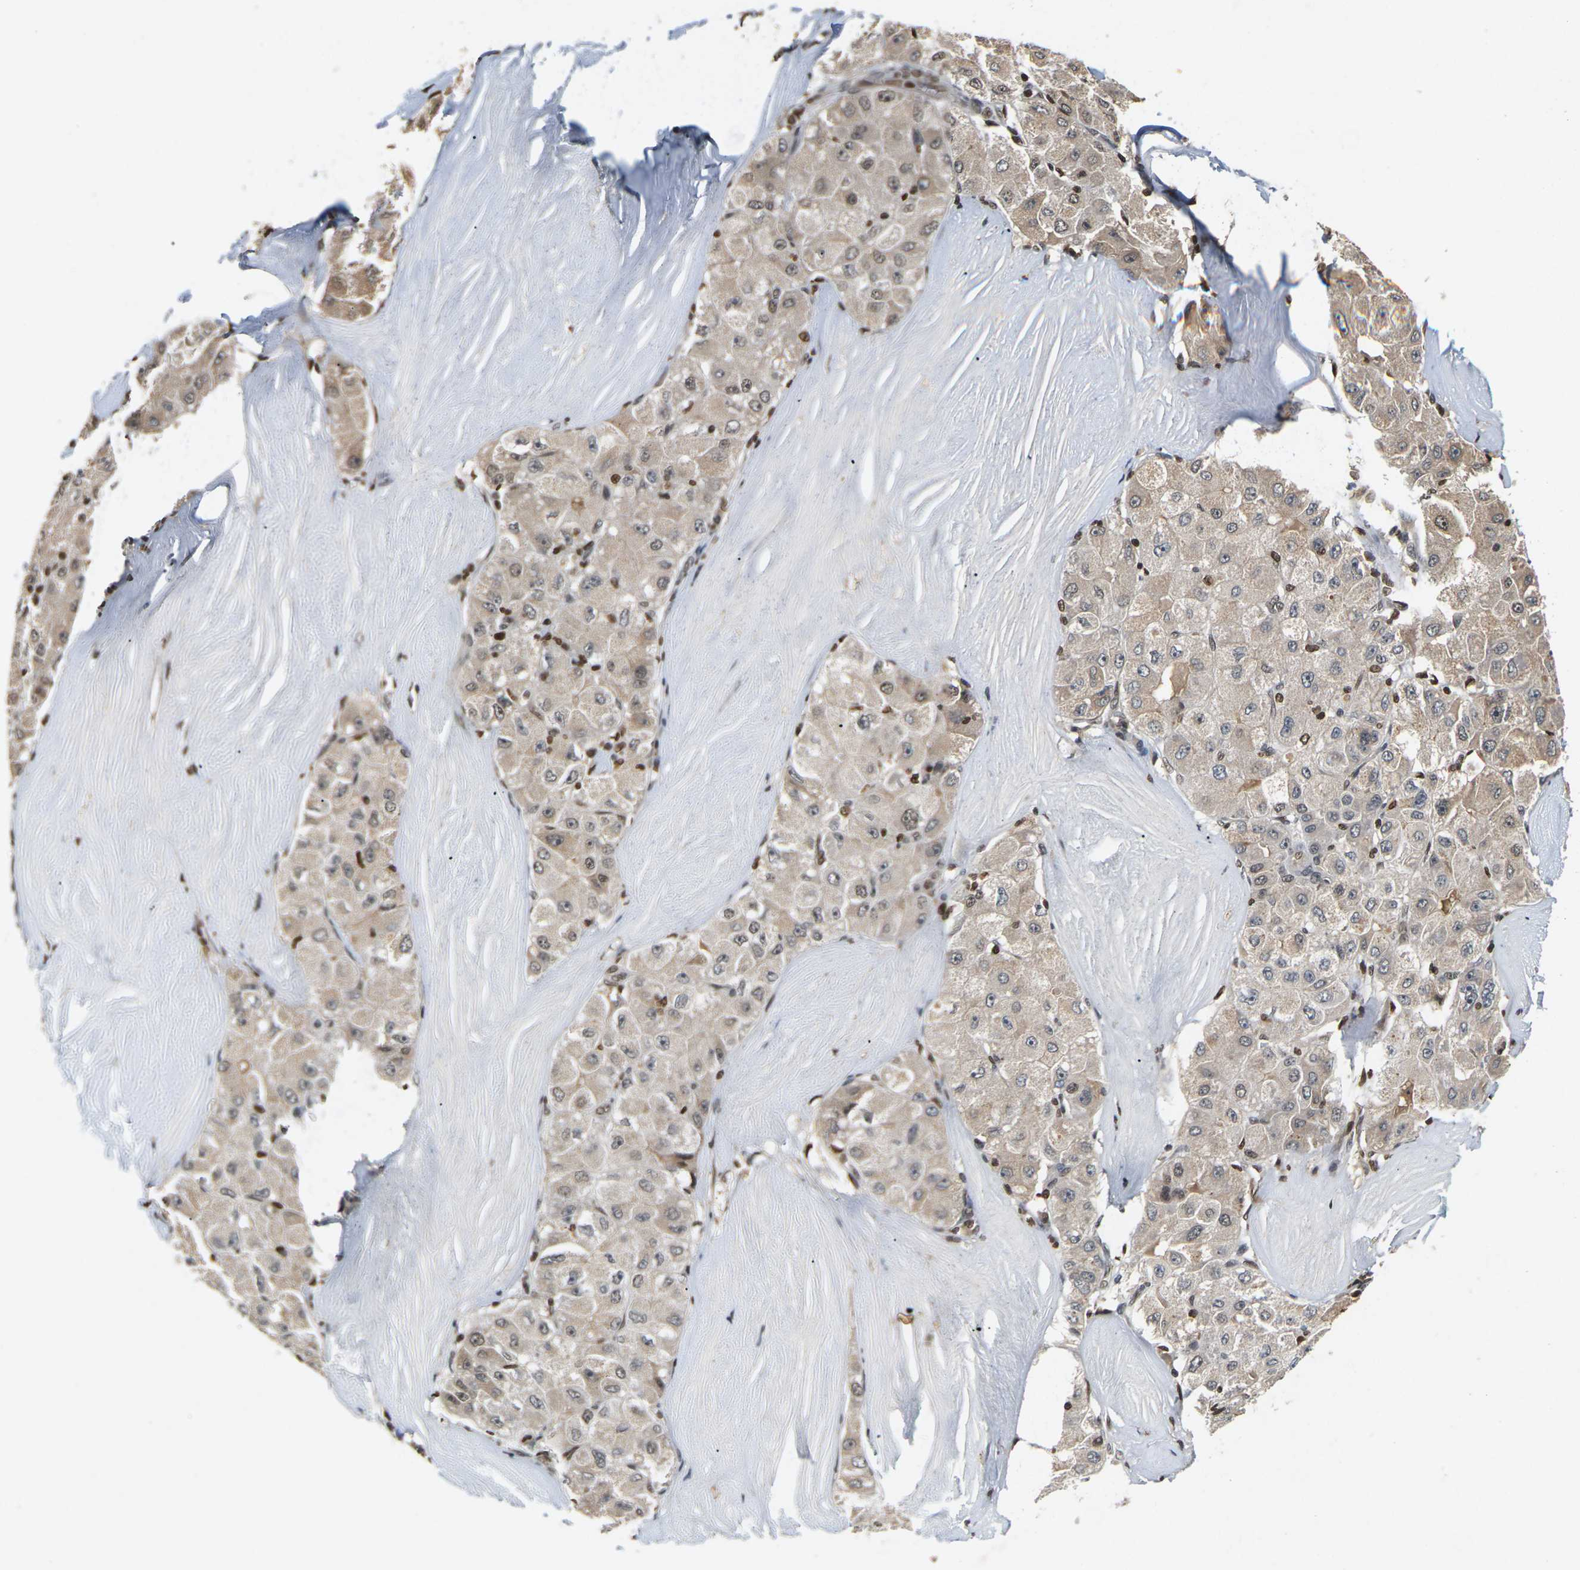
{"staining": {"intensity": "negative", "quantity": "none", "location": "none"}, "tissue": "liver cancer", "cell_type": "Tumor cells", "image_type": "cancer", "snomed": [{"axis": "morphology", "description": "Carcinoma, Hepatocellular, NOS"}, {"axis": "topography", "description": "Liver"}], "caption": "IHC of human liver hepatocellular carcinoma displays no positivity in tumor cells.", "gene": "NELFA", "patient": {"sex": "male", "age": 80}}